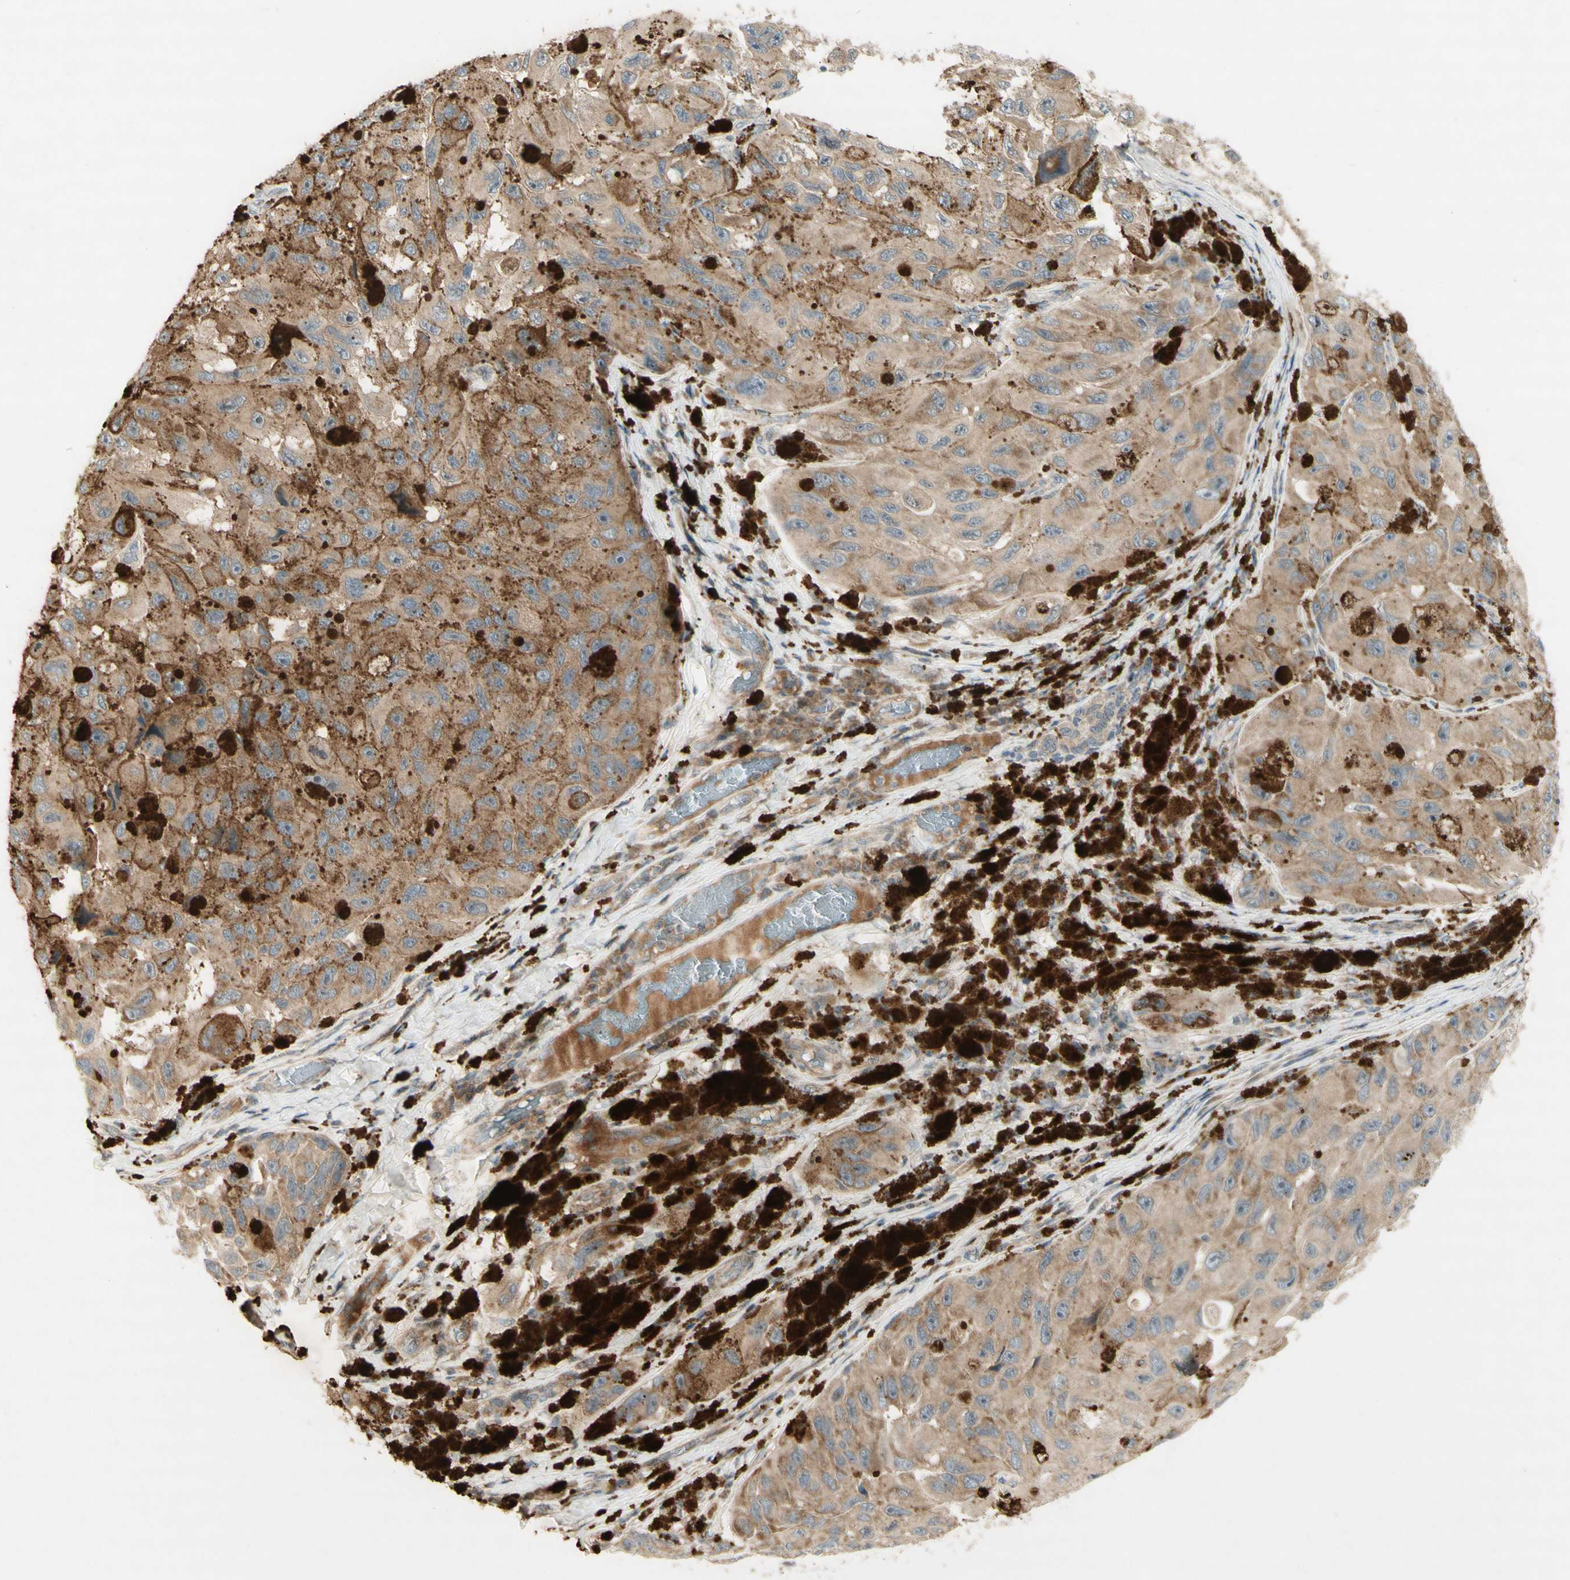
{"staining": {"intensity": "weak", "quantity": ">75%", "location": "cytoplasmic/membranous"}, "tissue": "melanoma", "cell_type": "Tumor cells", "image_type": "cancer", "snomed": [{"axis": "morphology", "description": "Malignant melanoma, NOS"}, {"axis": "topography", "description": "Skin"}], "caption": "A brown stain highlights weak cytoplasmic/membranous expression of a protein in melanoma tumor cells. The protein is shown in brown color, while the nuclei are stained blue.", "gene": "ETF1", "patient": {"sex": "female", "age": 73}}